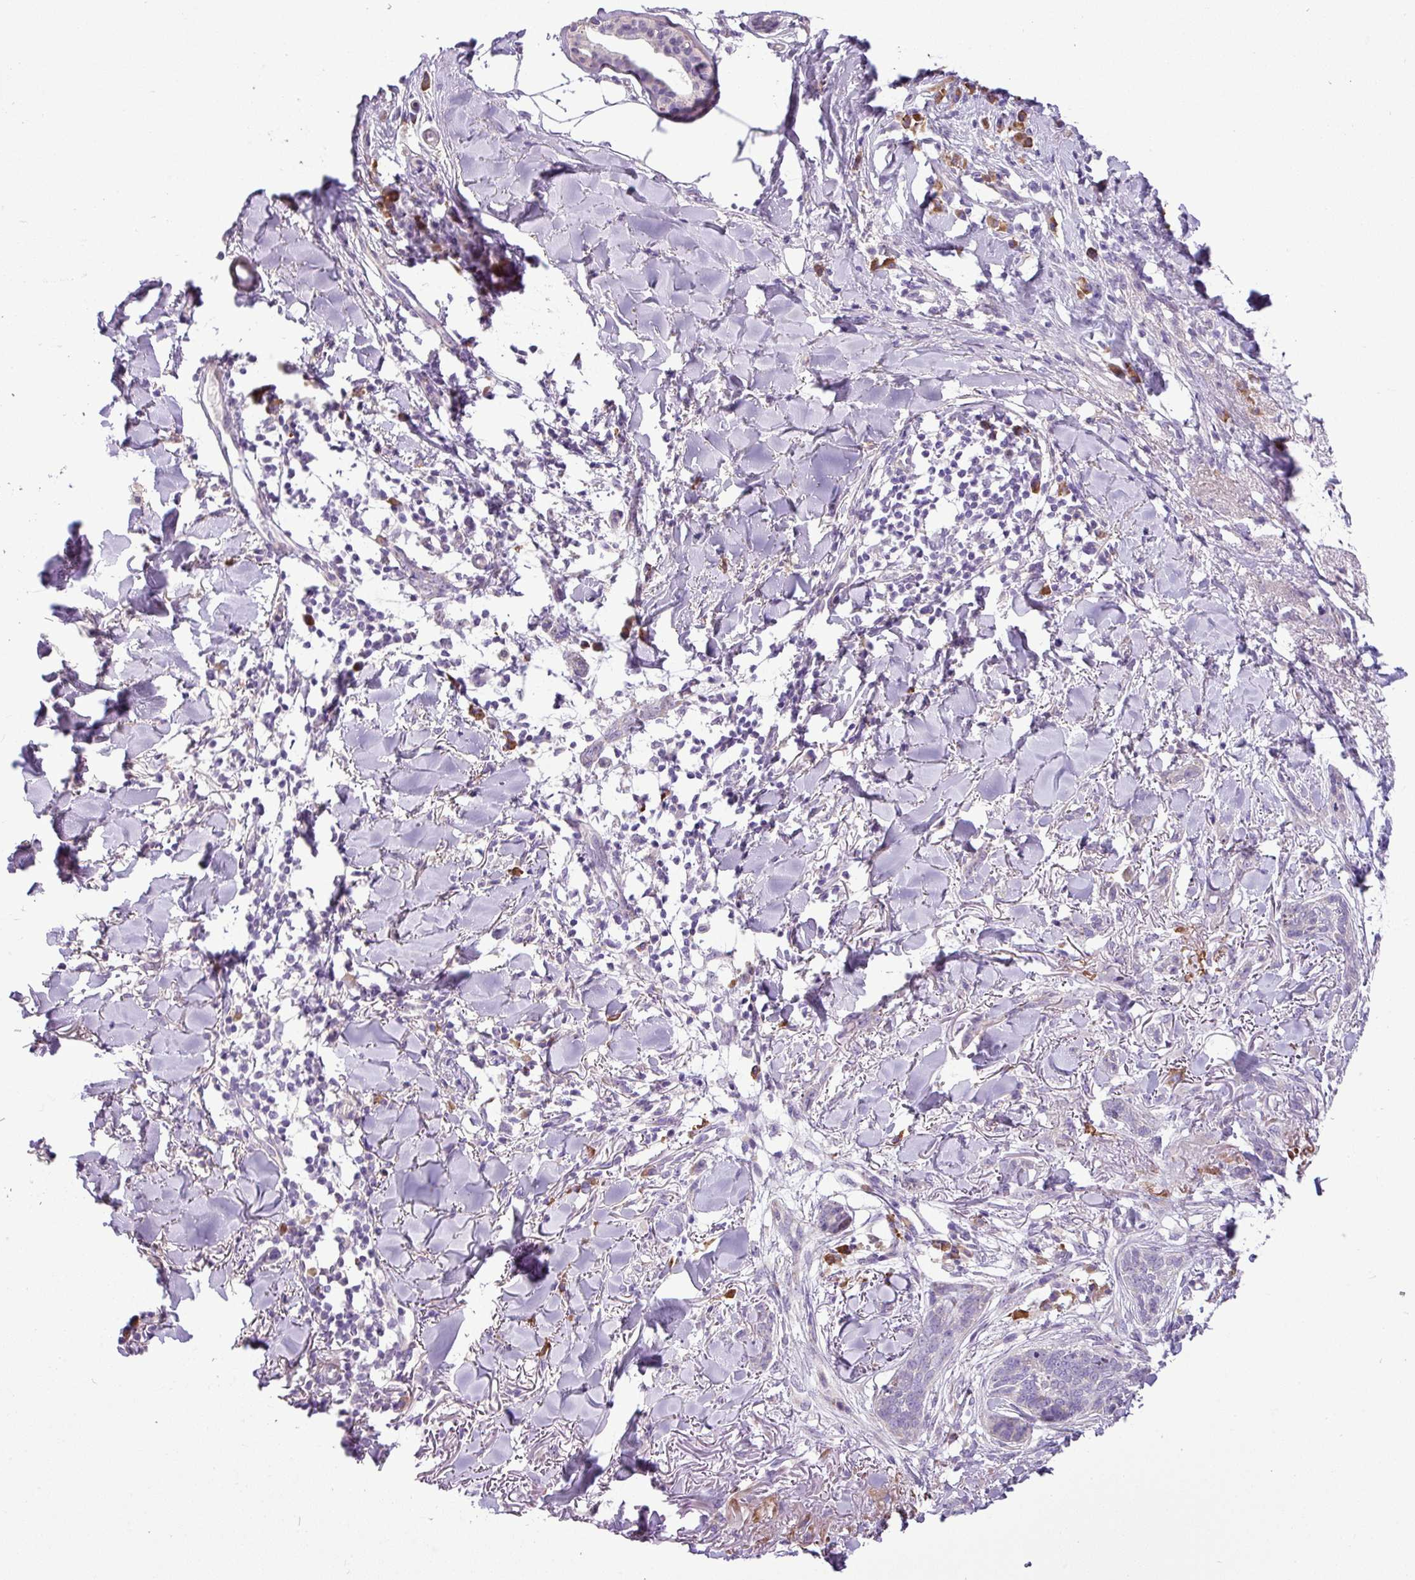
{"staining": {"intensity": "negative", "quantity": "none", "location": "none"}, "tissue": "skin cancer", "cell_type": "Tumor cells", "image_type": "cancer", "snomed": [{"axis": "morphology", "description": "Basal cell carcinoma"}, {"axis": "topography", "description": "Skin"}], "caption": "Image shows no significant protein staining in tumor cells of basal cell carcinoma (skin).", "gene": "MOCS3", "patient": {"sex": "male", "age": 52}}